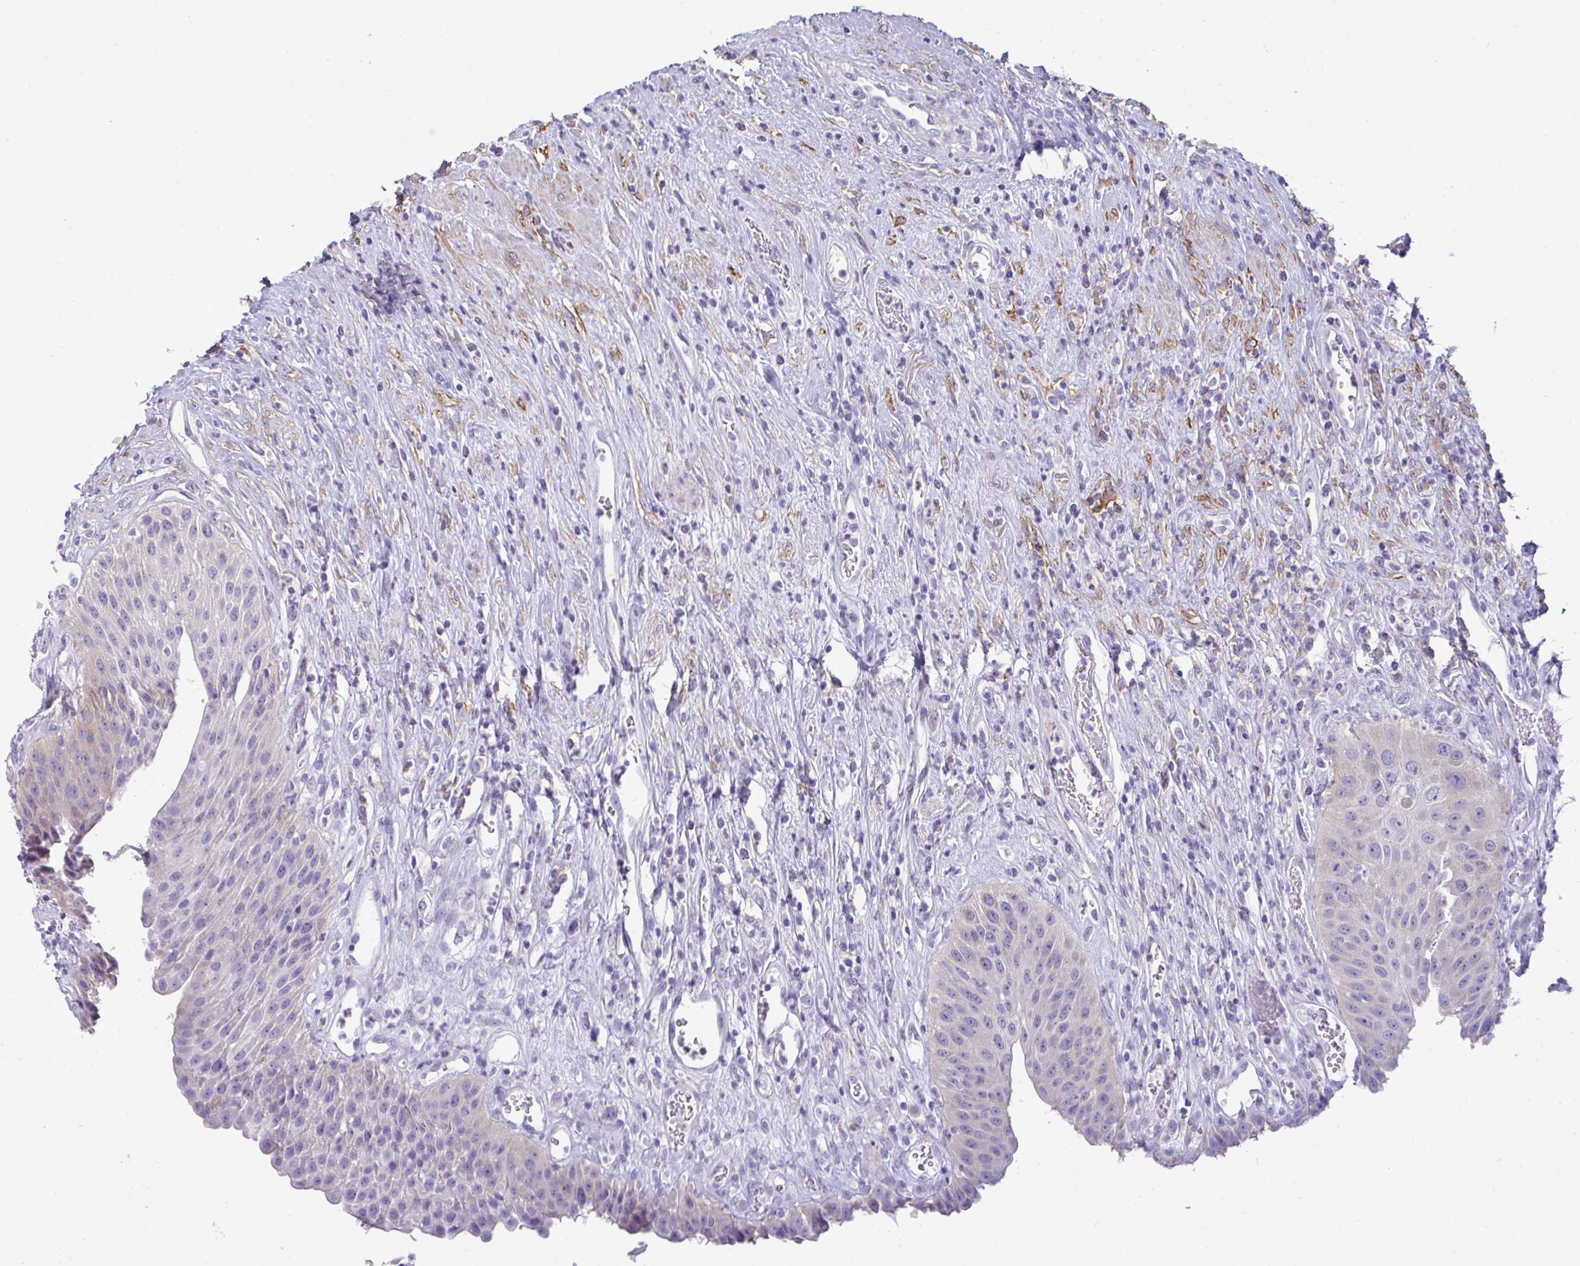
{"staining": {"intensity": "weak", "quantity": "25%-75%", "location": "cytoplasmic/membranous"}, "tissue": "urinary bladder", "cell_type": "Urothelial cells", "image_type": "normal", "snomed": [{"axis": "morphology", "description": "Normal tissue, NOS"}, {"axis": "topography", "description": "Urinary bladder"}], "caption": "This image shows immunohistochemistry (IHC) staining of benign urinary bladder, with low weak cytoplasmic/membranous positivity in approximately 25%-75% of urothelial cells.", "gene": "MYH10", "patient": {"sex": "female", "age": 56}}